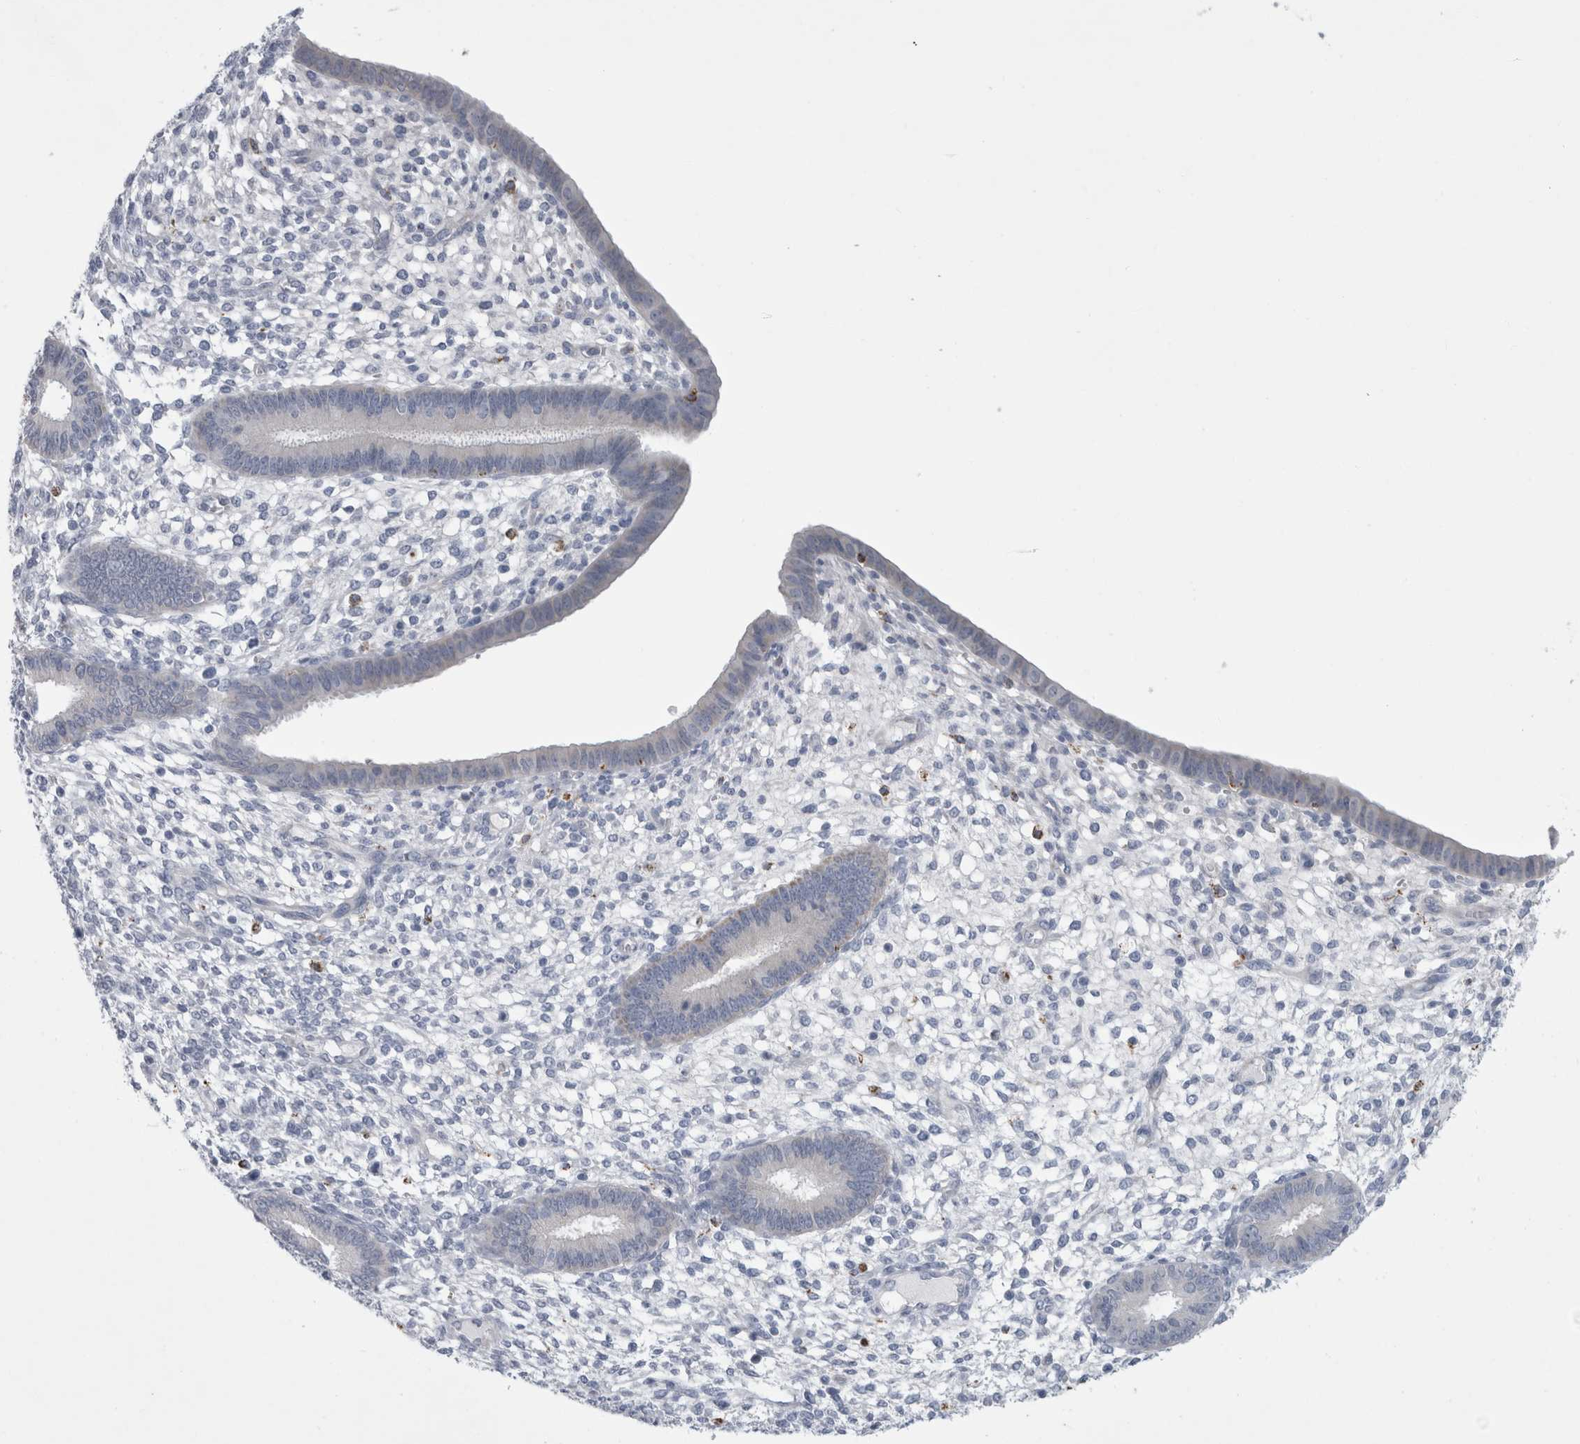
{"staining": {"intensity": "negative", "quantity": "none", "location": "none"}, "tissue": "endometrium", "cell_type": "Cells in endometrial stroma", "image_type": "normal", "snomed": [{"axis": "morphology", "description": "Normal tissue, NOS"}, {"axis": "topography", "description": "Endometrium"}], "caption": "Cells in endometrial stroma show no significant protein expression in benign endometrium.", "gene": "GATM", "patient": {"sex": "female", "age": 46}}